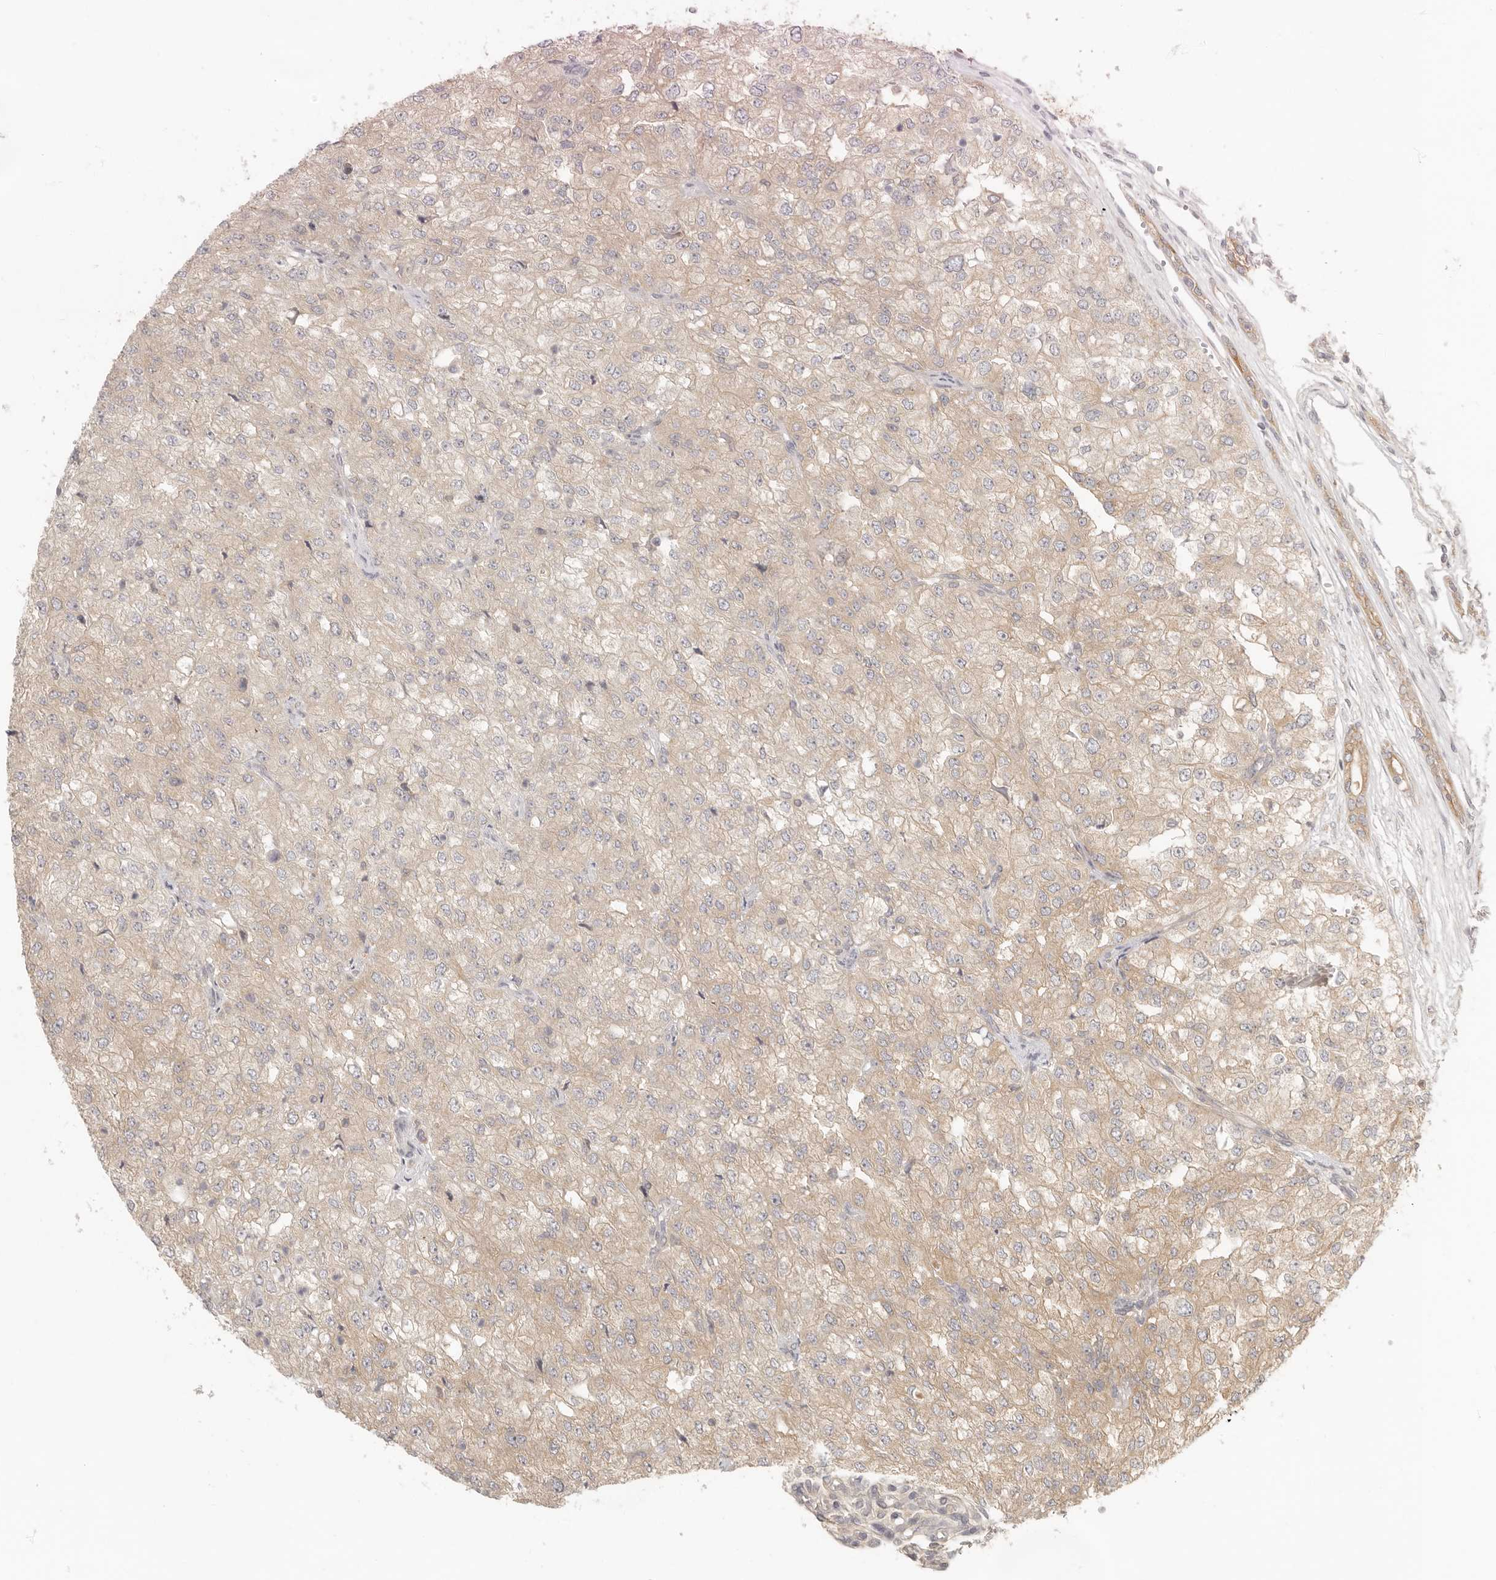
{"staining": {"intensity": "weak", "quantity": ">75%", "location": "cytoplasmic/membranous"}, "tissue": "renal cancer", "cell_type": "Tumor cells", "image_type": "cancer", "snomed": [{"axis": "morphology", "description": "Adenocarcinoma, NOS"}, {"axis": "topography", "description": "Kidney"}], "caption": "Weak cytoplasmic/membranous protein expression is identified in approximately >75% of tumor cells in renal cancer (adenocarcinoma).", "gene": "AHDC1", "patient": {"sex": "female", "age": 54}}